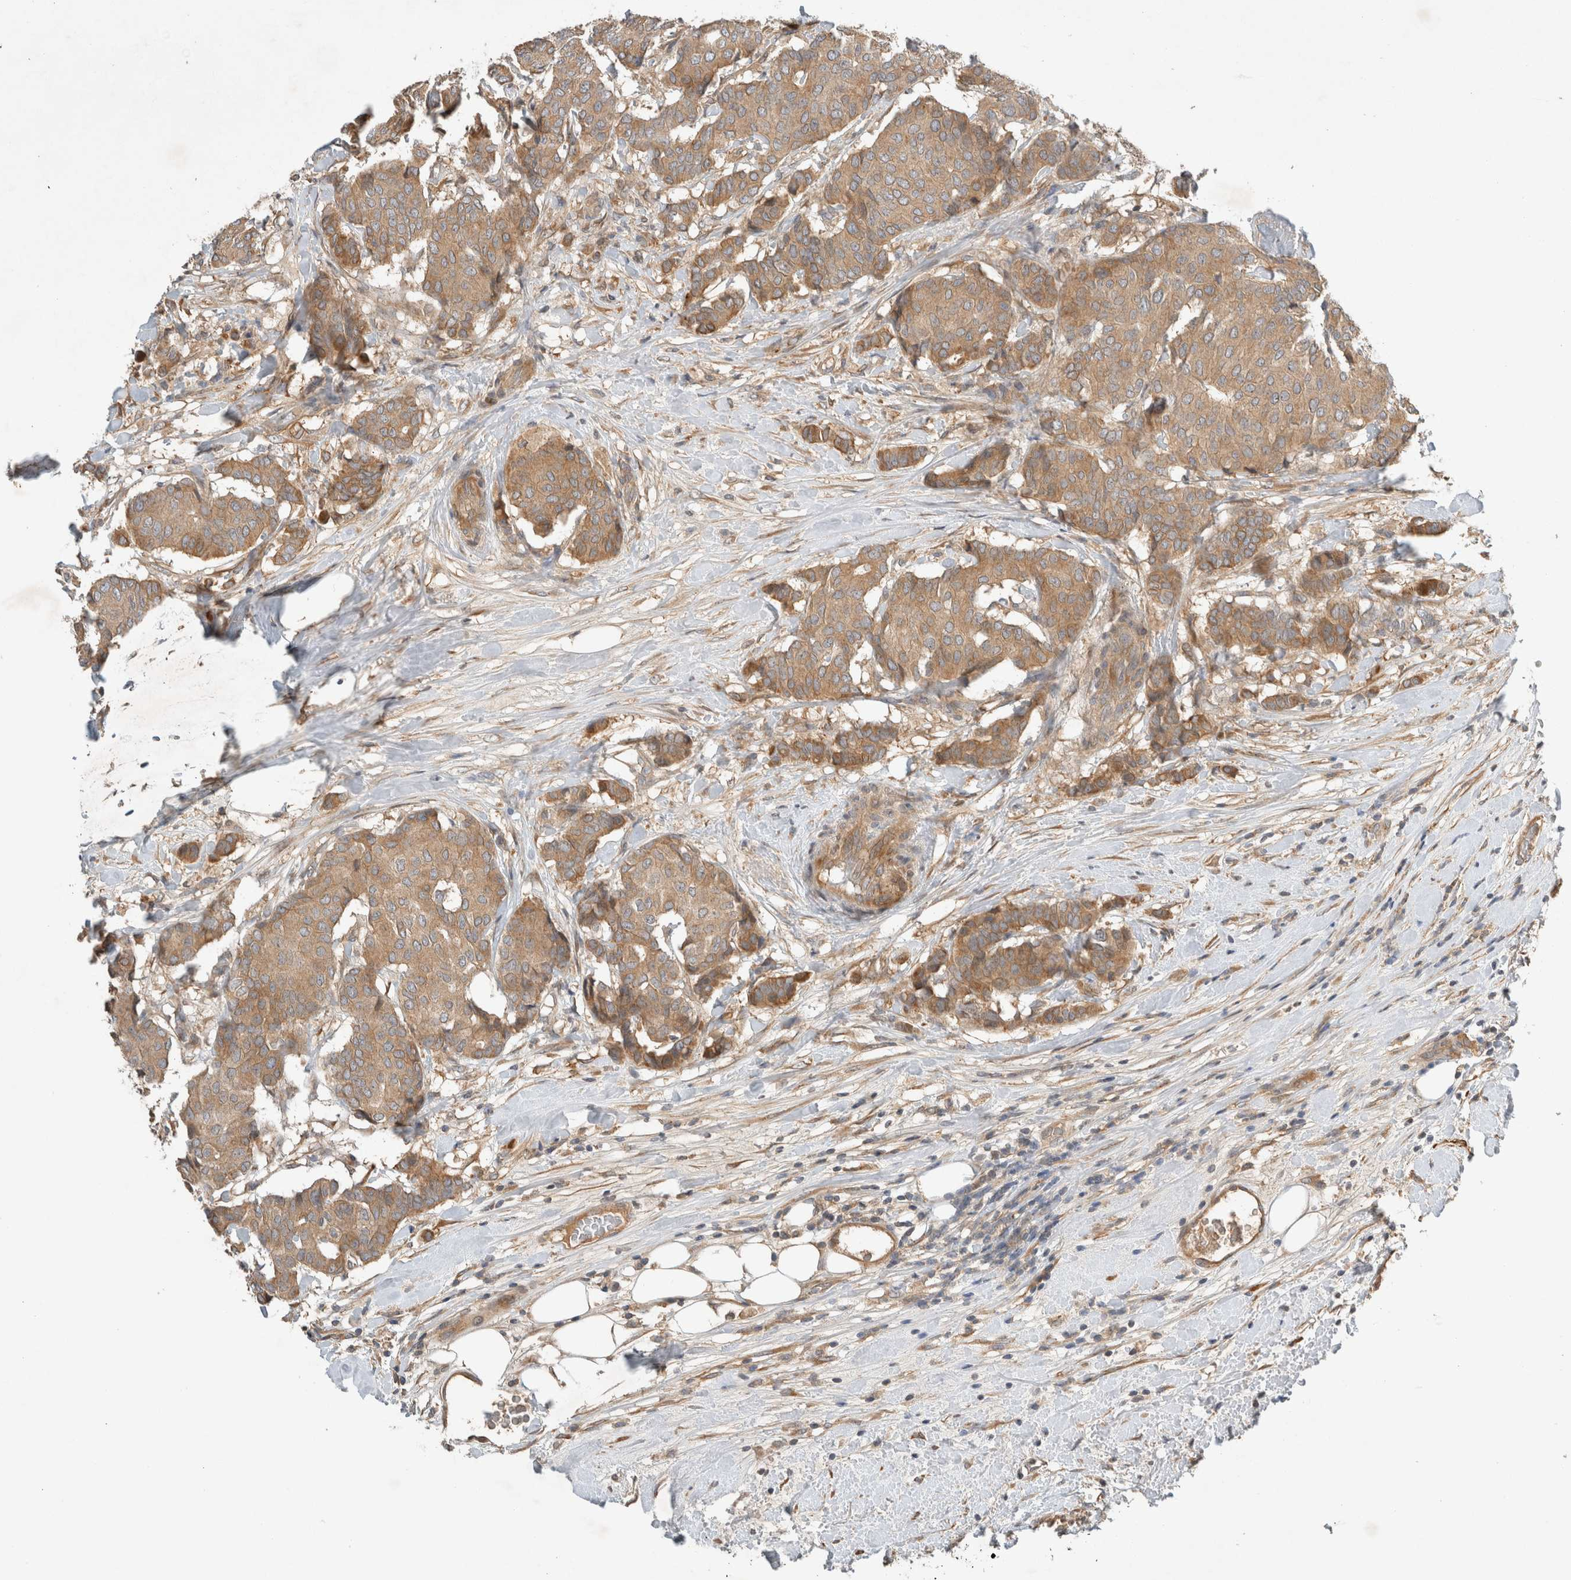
{"staining": {"intensity": "moderate", "quantity": ">75%", "location": "cytoplasmic/membranous"}, "tissue": "breast cancer", "cell_type": "Tumor cells", "image_type": "cancer", "snomed": [{"axis": "morphology", "description": "Duct carcinoma"}, {"axis": "topography", "description": "Breast"}], "caption": "Protein expression analysis of human breast invasive ductal carcinoma reveals moderate cytoplasmic/membranous staining in about >75% of tumor cells.", "gene": "ARMC9", "patient": {"sex": "female", "age": 75}}